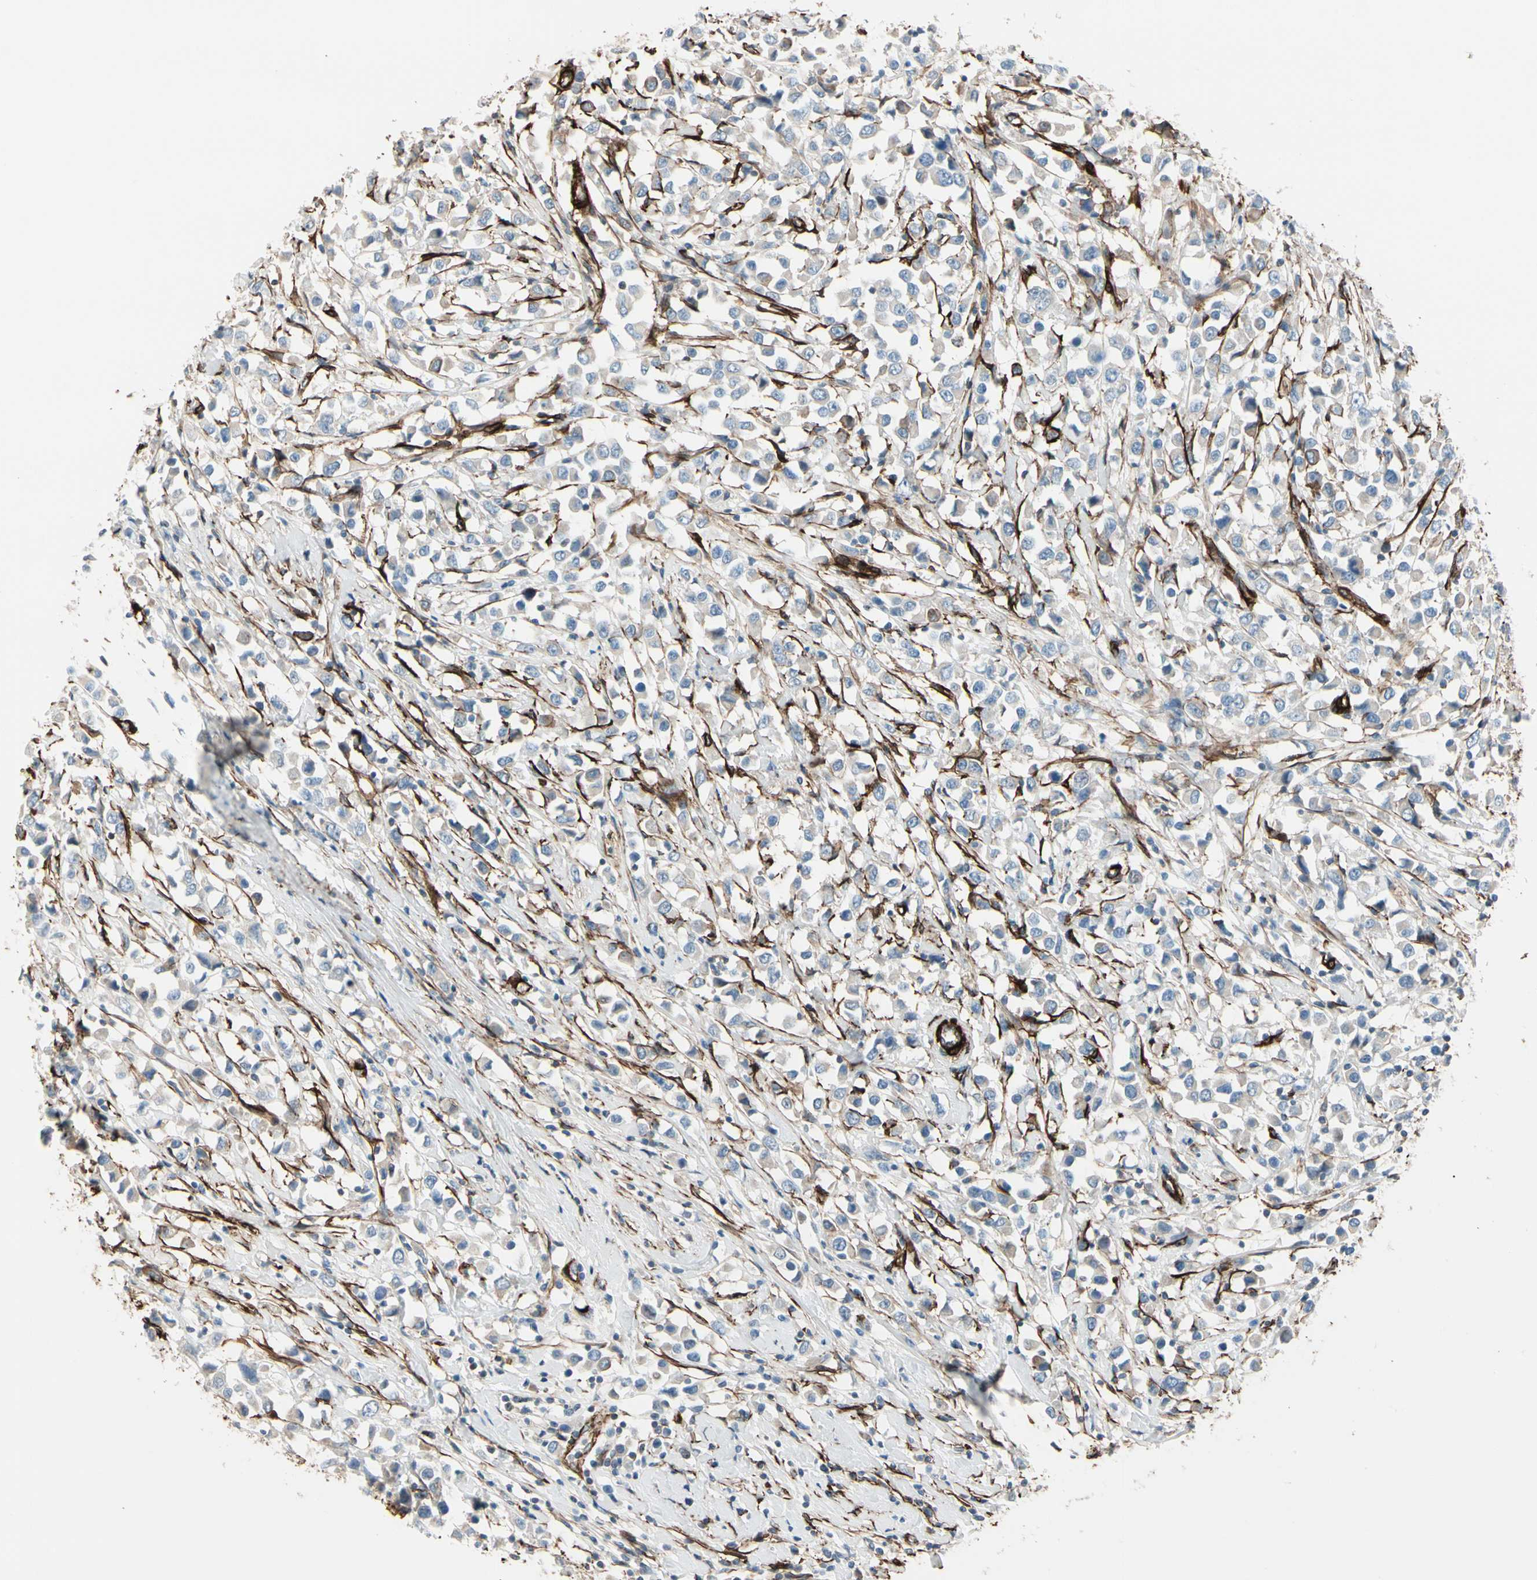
{"staining": {"intensity": "weak", "quantity": ">75%", "location": "cytoplasmic/membranous"}, "tissue": "breast cancer", "cell_type": "Tumor cells", "image_type": "cancer", "snomed": [{"axis": "morphology", "description": "Duct carcinoma"}, {"axis": "topography", "description": "Breast"}], "caption": "Immunohistochemistry (DAB (3,3'-diaminobenzidine)) staining of breast cancer demonstrates weak cytoplasmic/membranous protein expression in about >75% of tumor cells. The protein of interest is stained brown, and the nuclei are stained in blue (DAB IHC with brightfield microscopy, high magnification).", "gene": "CALD1", "patient": {"sex": "female", "age": 61}}